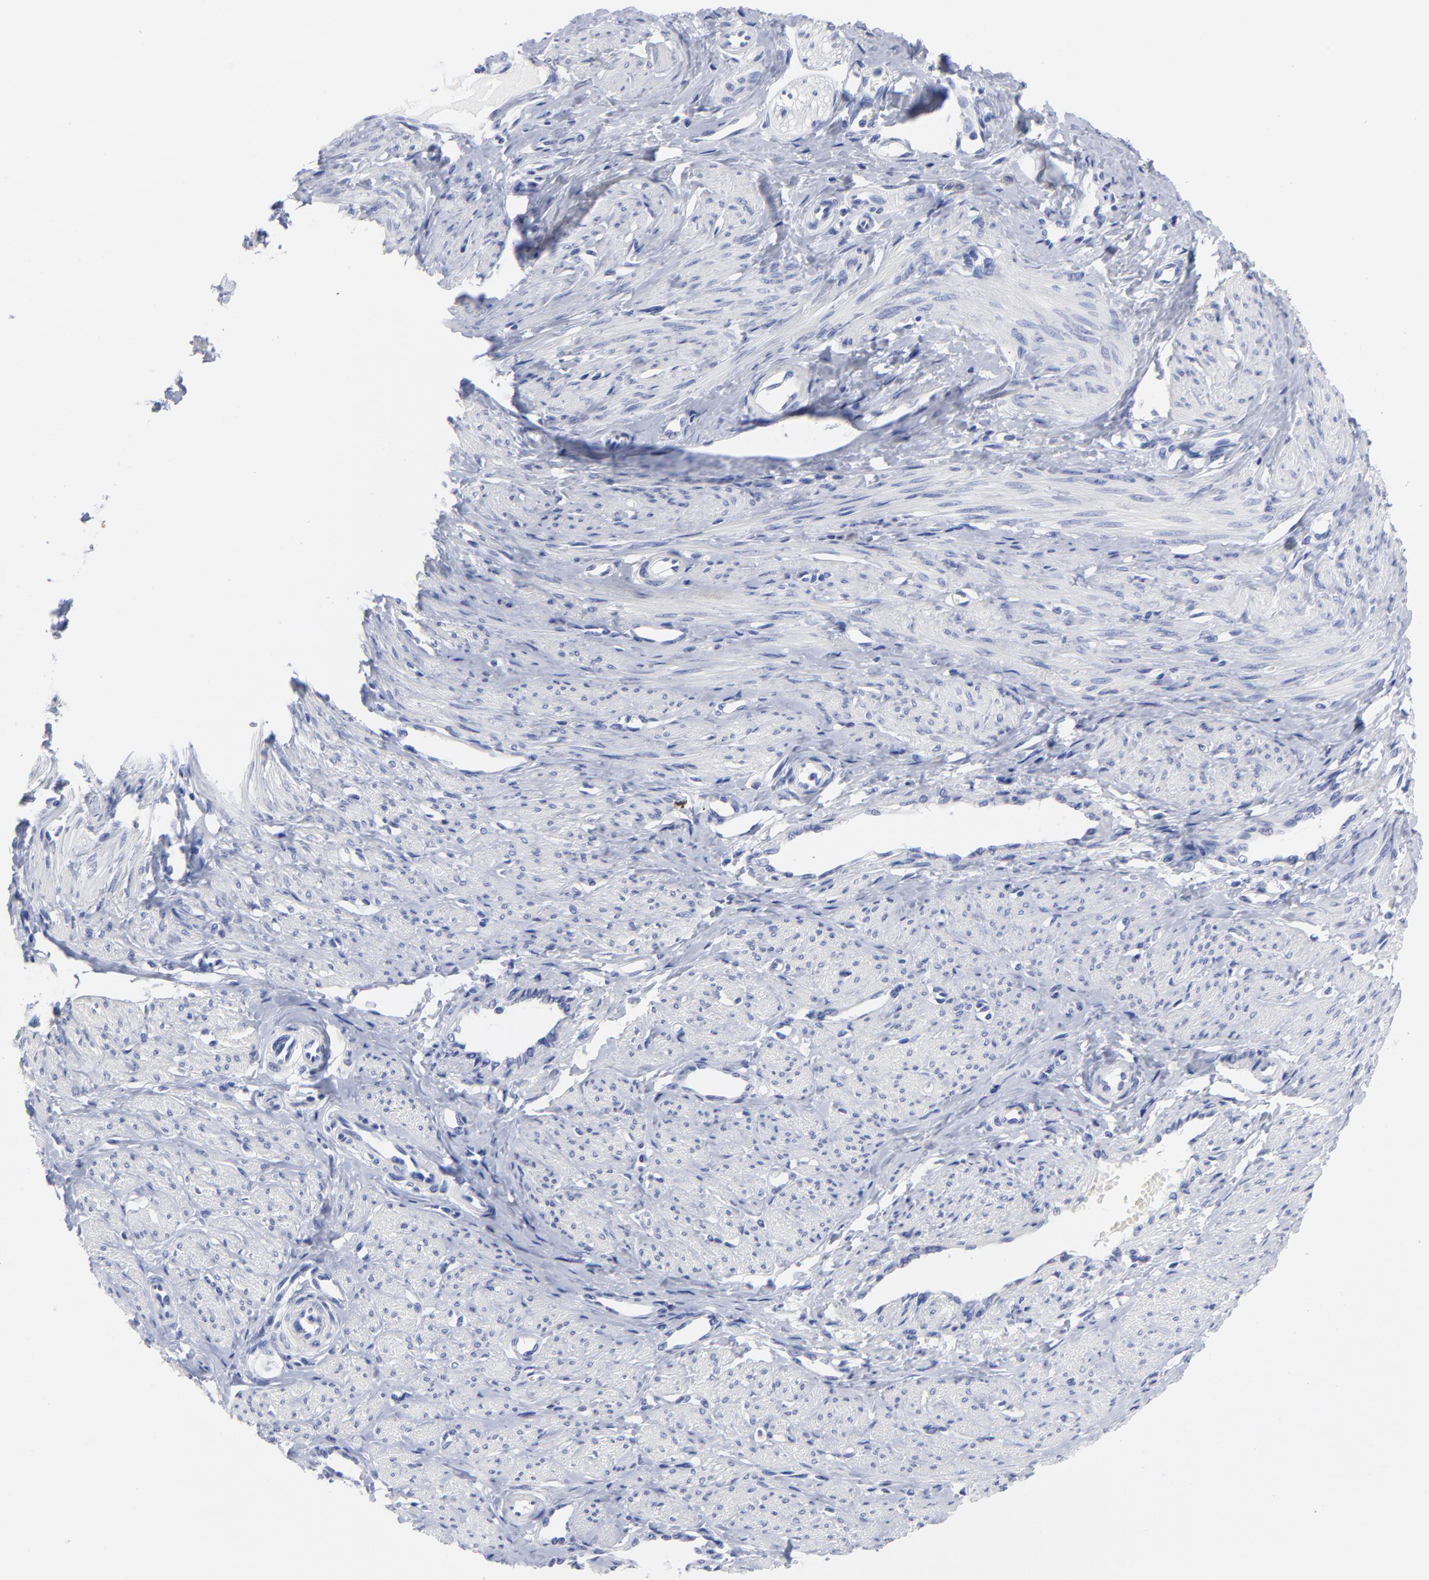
{"staining": {"intensity": "negative", "quantity": "none", "location": "none"}, "tissue": "smooth muscle", "cell_type": "Smooth muscle cells", "image_type": "normal", "snomed": [{"axis": "morphology", "description": "Normal tissue, NOS"}, {"axis": "topography", "description": "Smooth muscle"}, {"axis": "topography", "description": "Uterus"}], "caption": "Immunohistochemistry micrograph of unremarkable smooth muscle: human smooth muscle stained with DAB reveals no significant protein expression in smooth muscle cells. Nuclei are stained in blue.", "gene": "ACY1", "patient": {"sex": "female", "age": 39}}